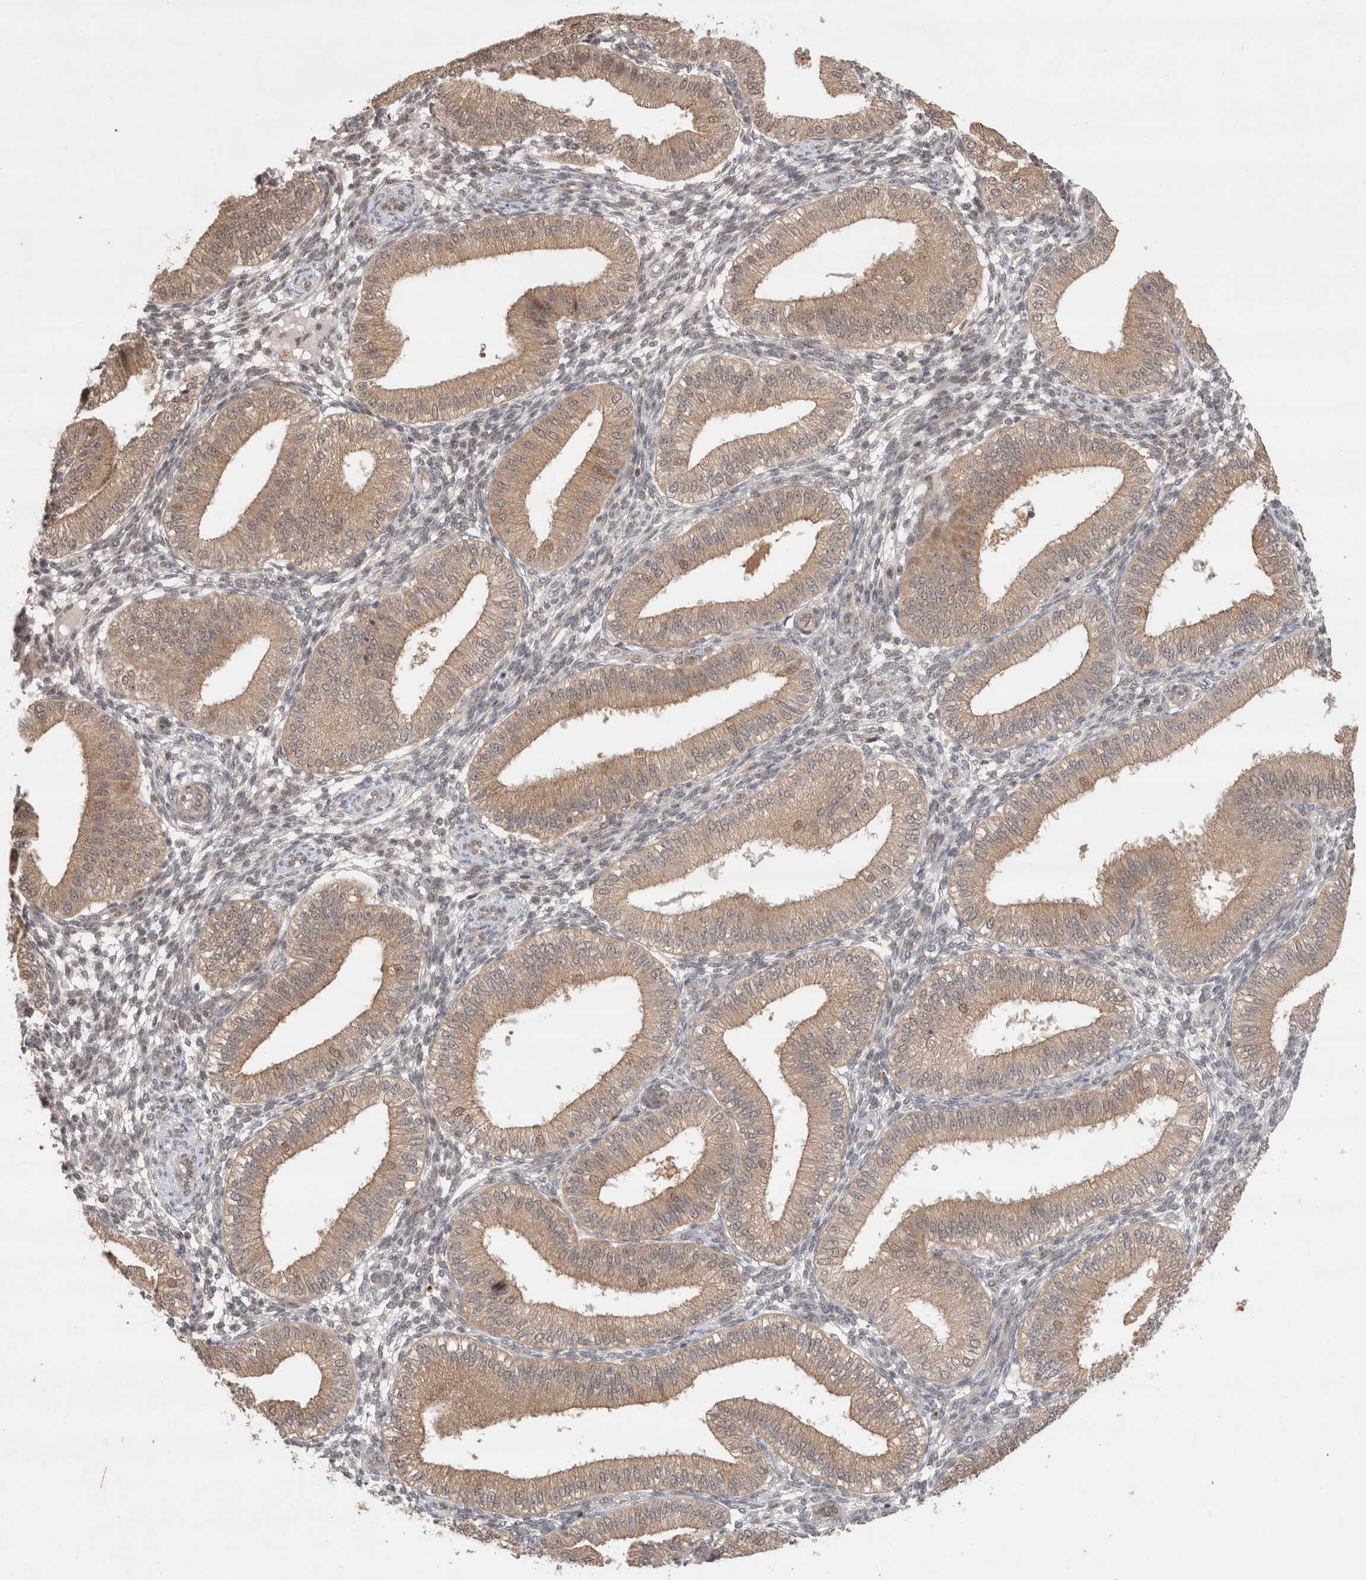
{"staining": {"intensity": "negative", "quantity": "none", "location": "none"}, "tissue": "endometrium", "cell_type": "Cells in endometrial stroma", "image_type": "normal", "snomed": [{"axis": "morphology", "description": "Normal tissue, NOS"}, {"axis": "topography", "description": "Endometrium"}], "caption": "Human endometrium stained for a protein using immunohistochemistry exhibits no expression in cells in endometrial stroma.", "gene": "SLC29A1", "patient": {"sex": "female", "age": 39}}